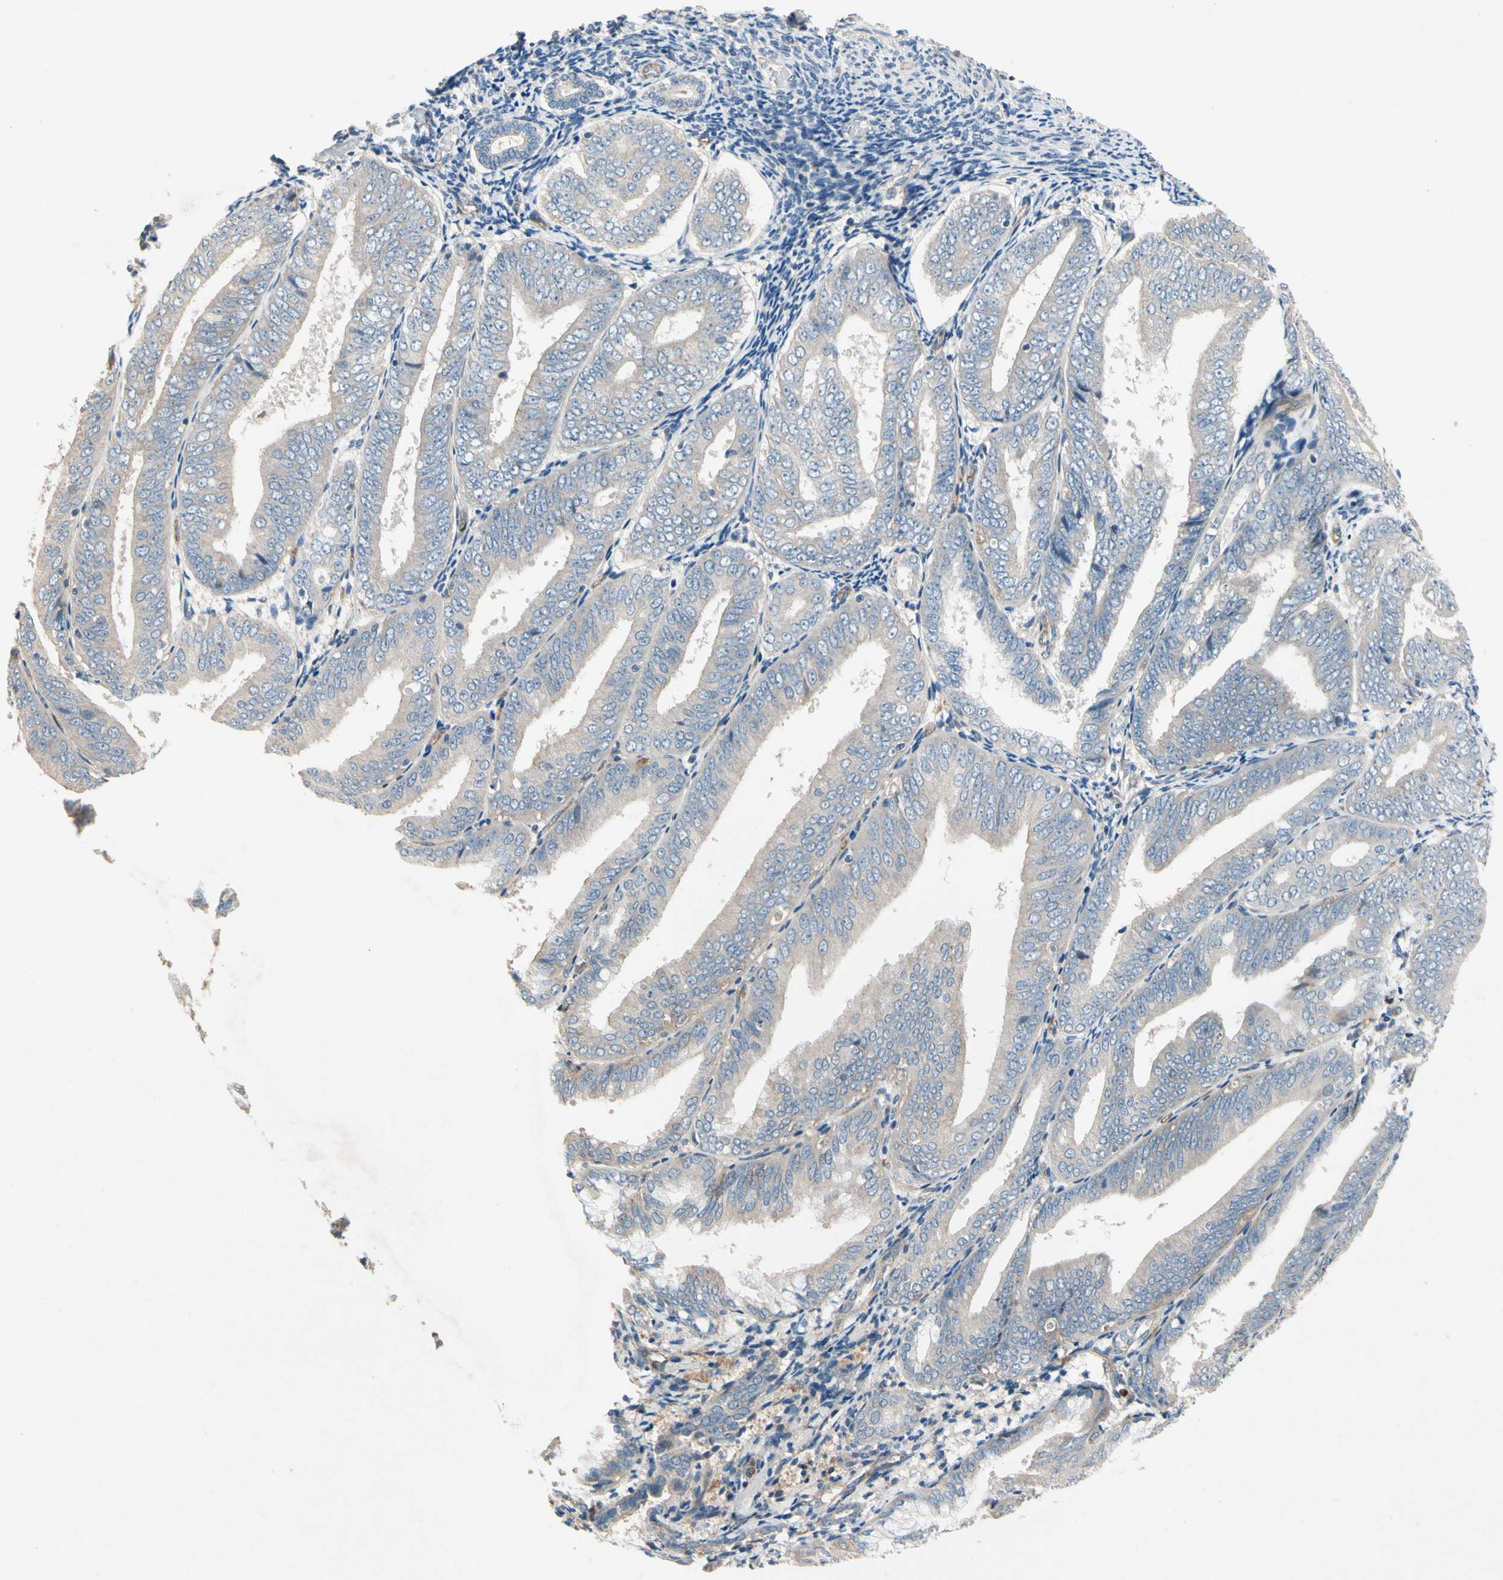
{"staining": {"intensity": "weak", "quantity": "25%-75%", "location": "cytoplasmic/membranous"}, "tissue": "endometrial cancer", "cell_type": "Tumor cells", "image_type": "cancer", "snomed": [{"axis": "morphology", "description": "Adenocarcinoma, NOS"}, {"axis": "topography", "description": "Endometrium"}], "caption": "The image displays immunohistochemical staining of endometrial cancer (adenocarcinoma). There is weak cytoplasmic/membranous expression is appreciated in approximately 25%-75% of tumor cells.", "gene": "SIGLEC5", "patient": {"sex": "female", "age": 63}}